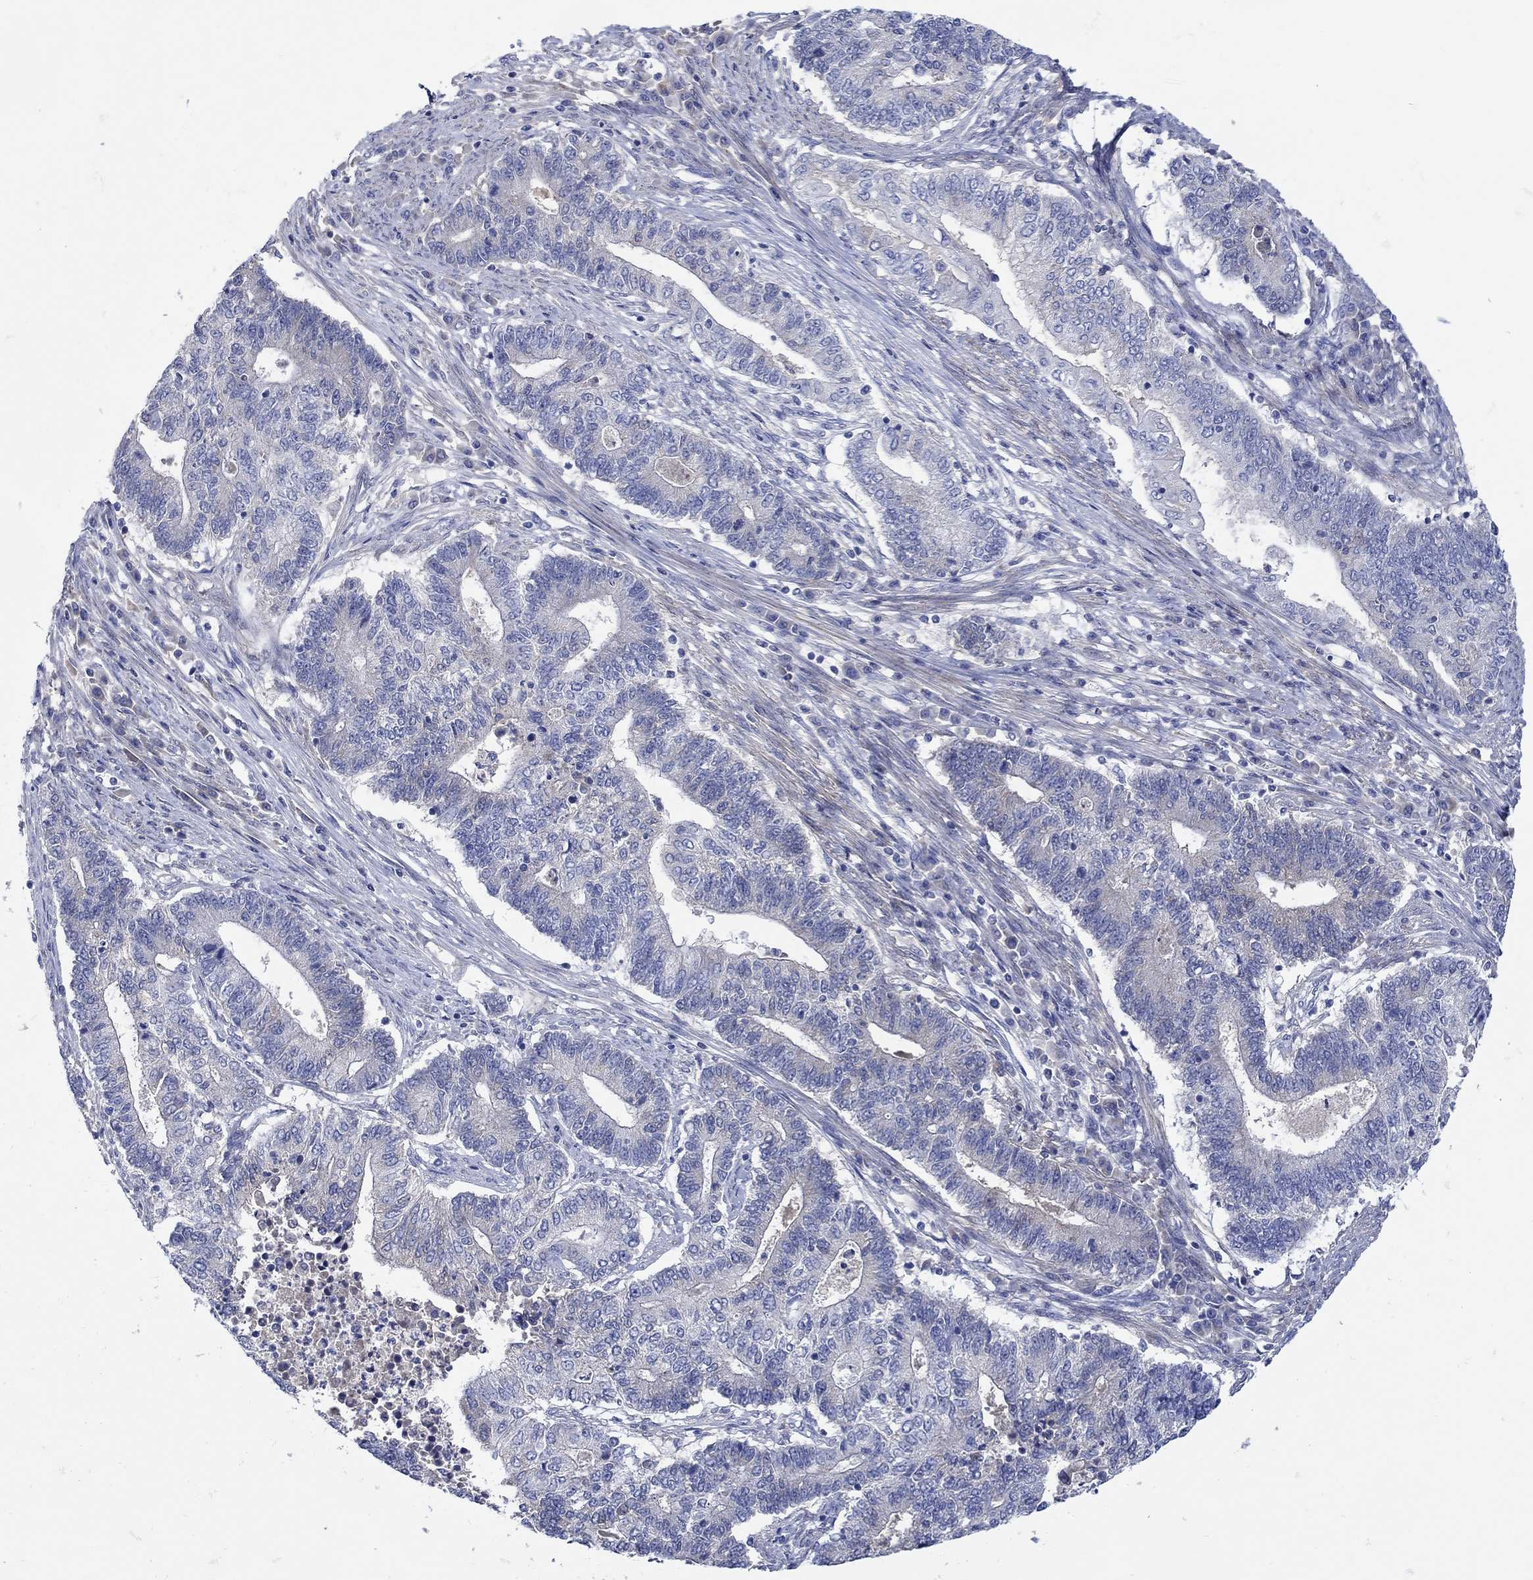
{"staining": {"intensity": "weak", "quantity": "<25%", "location": "cytoplasmic/membranous"}, "tissue": "endometrial cancer", "cell_type": "Tumor cells", "image_type": "cancer", "snomed": [{"axis": "morphology", "description": "Adenocarcinoma, NOS"}, {"axis": "topography", "description": "Uterus"}, {"axis": "topography", "description": "Endometrium"}], "caption": "A histopathology image of endometrial cancer (adenocarcinoma) stained for a protein displays no brown staining in tumor cells.", "gene": "MSI1", "patient": {"sex": "female", "age": 54}}